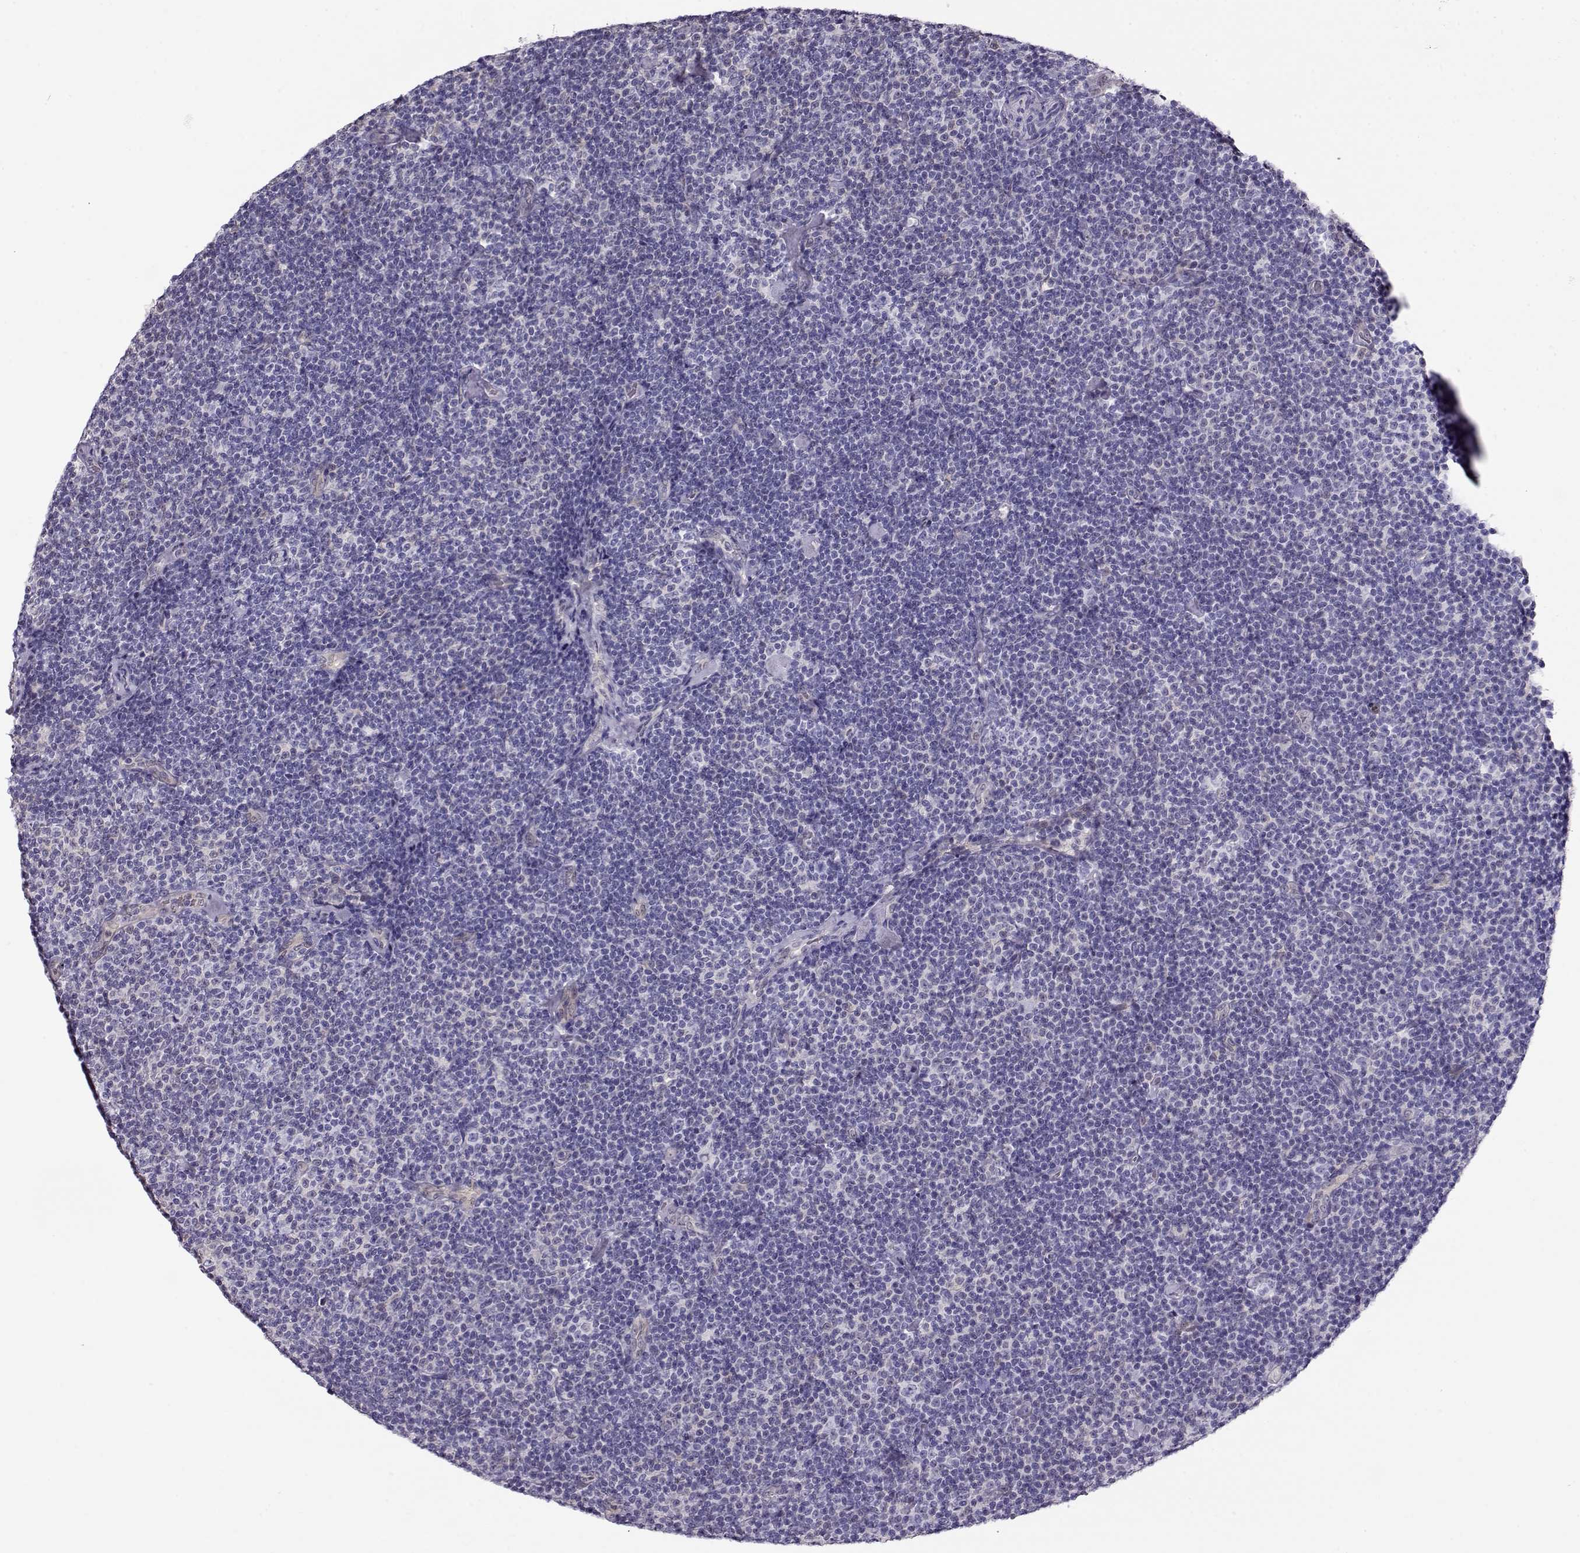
{"staining": {"intensity": "negative", "quantity": "none", "location": "none"}, "tissue": "lymphoma", "cell_type": "Tumor cells", "image_type": "cancer", "snomed": [{"axis": "morphology", "description": "Malignant lymphoma, non-Hodgkin's type, Low grade"}, {"axis": "topography", "description": "Lymph node"}], "caption": "Lymphoma was stained to show a protein in brown. There is no significant expression in tumor cells.", "gene": "CCR8", "patient": {"sex": "male", "age": 81}}